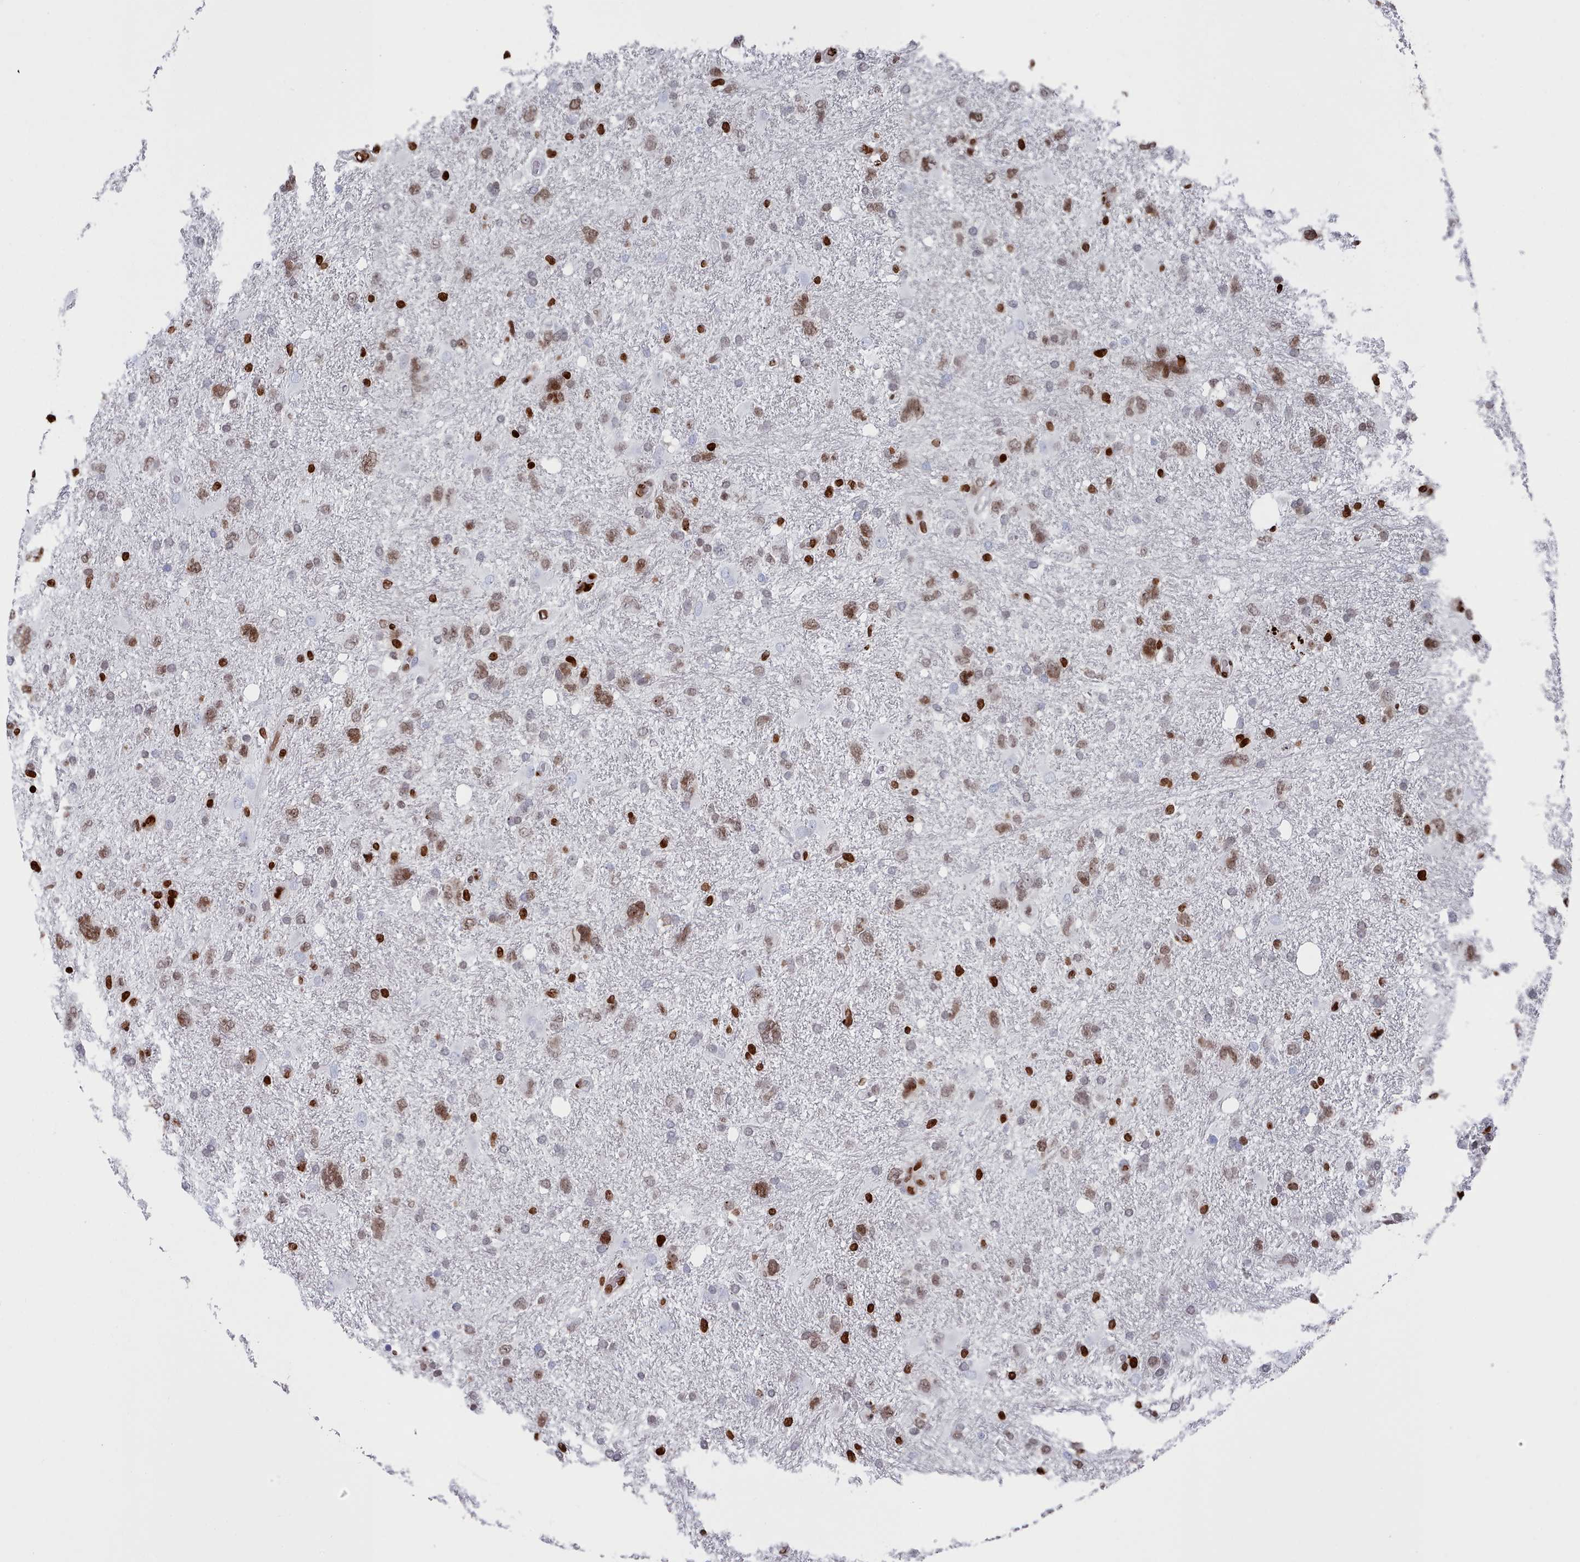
{"staining": {"intensity": "strong", "quantity": "25%-75%", "location": "nuclear"}, "tissue": "glioma", "cell_type": "Tumor cells", "image_type": "cancer", "snomed": [{"axis": "morphology", "description": "Glioma, malignant, High grade"}, {"axis": "topography", "description": "Brain"}], "caption": "Glioma stained with DAB immunohistochemistry (IHC) reveals high levels of strong nuclear staining in approximately 25%-75% of tumor cells. The staining is performed using DAB (3,3'-diaminobenzidine) brown chromogen to label protein expression. The nuclei are counter-stained blue using hematoxylin.", "gene": "PCDHB12", "patient": {"sex": "male", "age": 61}}